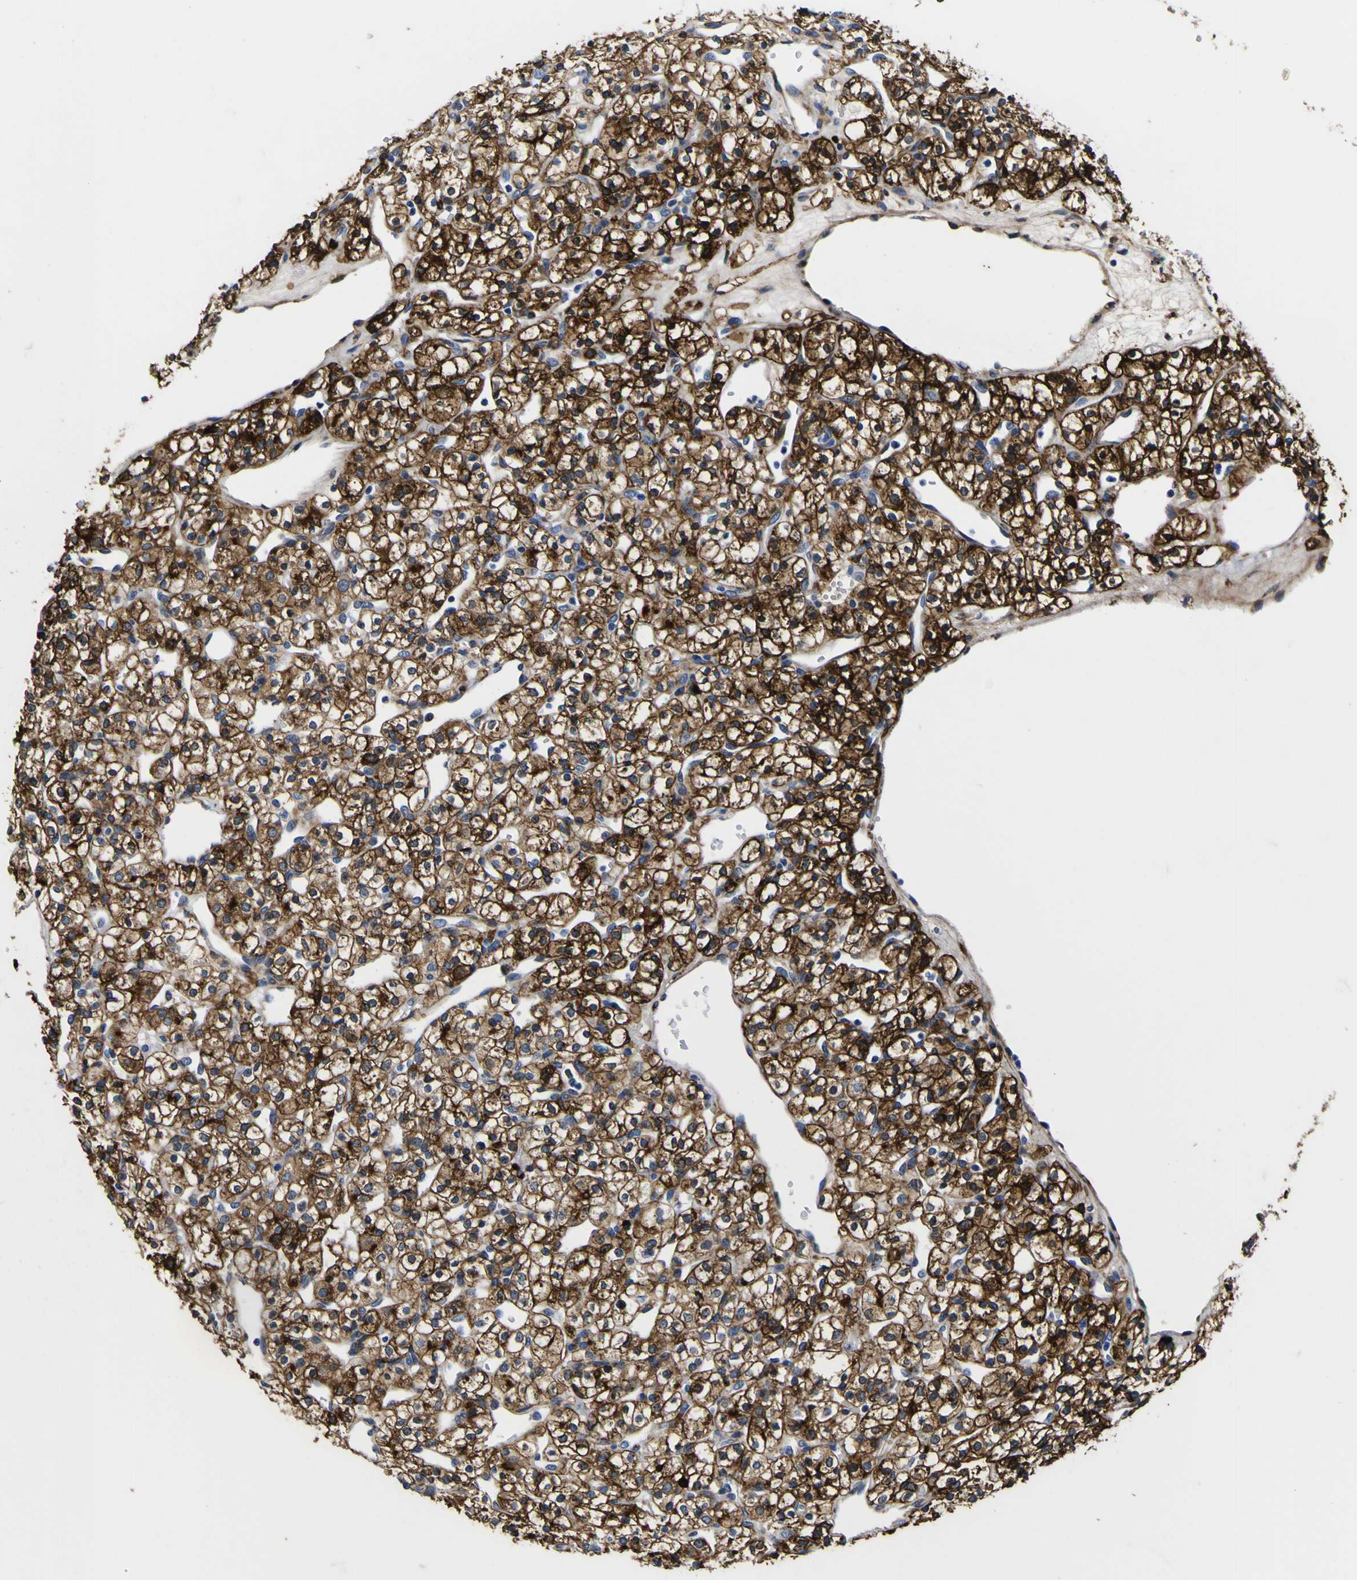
{"staining": {"intensity": "strong", "quantity": ">75%", "location": "cytoplasmic/membranous"}, "tissue": "renal cancer", "cell_type": "Tumor cells", "image_type": "cancer", "snomed": [{"axis": "morphology", "description": "Adenocarcinoma, NOS"}, {"axis": "topography", "description": "Kidney"}], "caption": "This image displays immunohistochemistry staining of human renal cancer, with high strong cytoplasmic/membranous expression in about >75% of tumor cells.", "gene": "SCD", "patient": {"sex": "female", "age": 60}}